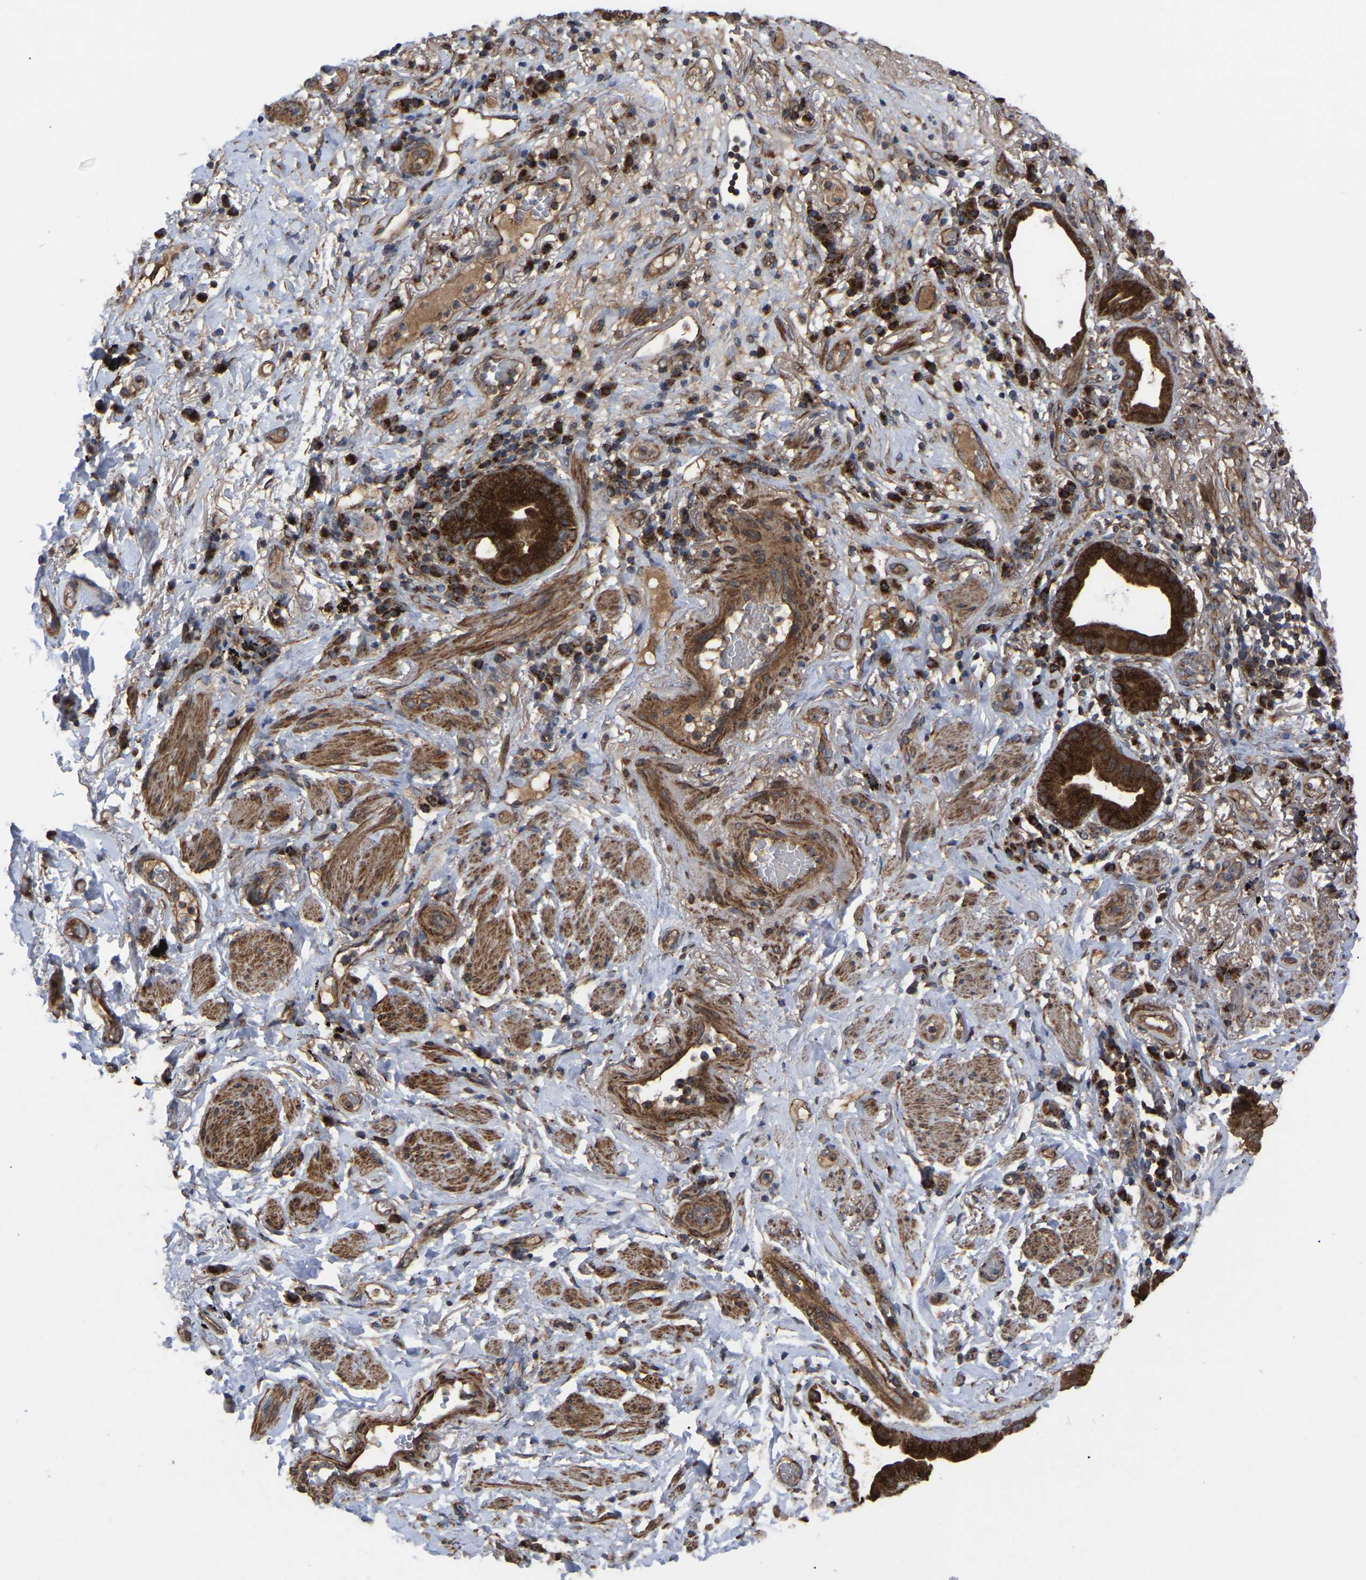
{"staining": {"intensity": "strong", "quantity": ">75%", "location": "cytoplasmic/membranous"}, "tissue": "lung cancer", "cell_type": "Tumor cells", "image_type": "cancer", "snomed": [{"axis": "morphology", "description": "Normal tissue, NOS"}, {"axis": "morphology", "description": "Adenocarcinoma, NOS"}, {"axis": "topography", "description": "Bronchus"}, {"axis": "topography", "description": "Lung"}], "caption": "The image demonstrates staining of adenocarcinoma (lung), revealing strong cytoplasmic/membranous protein expression (brown color) within tumor cells.", "gene": "GCC1", "patient": {"sex": "female", "age": 70}}